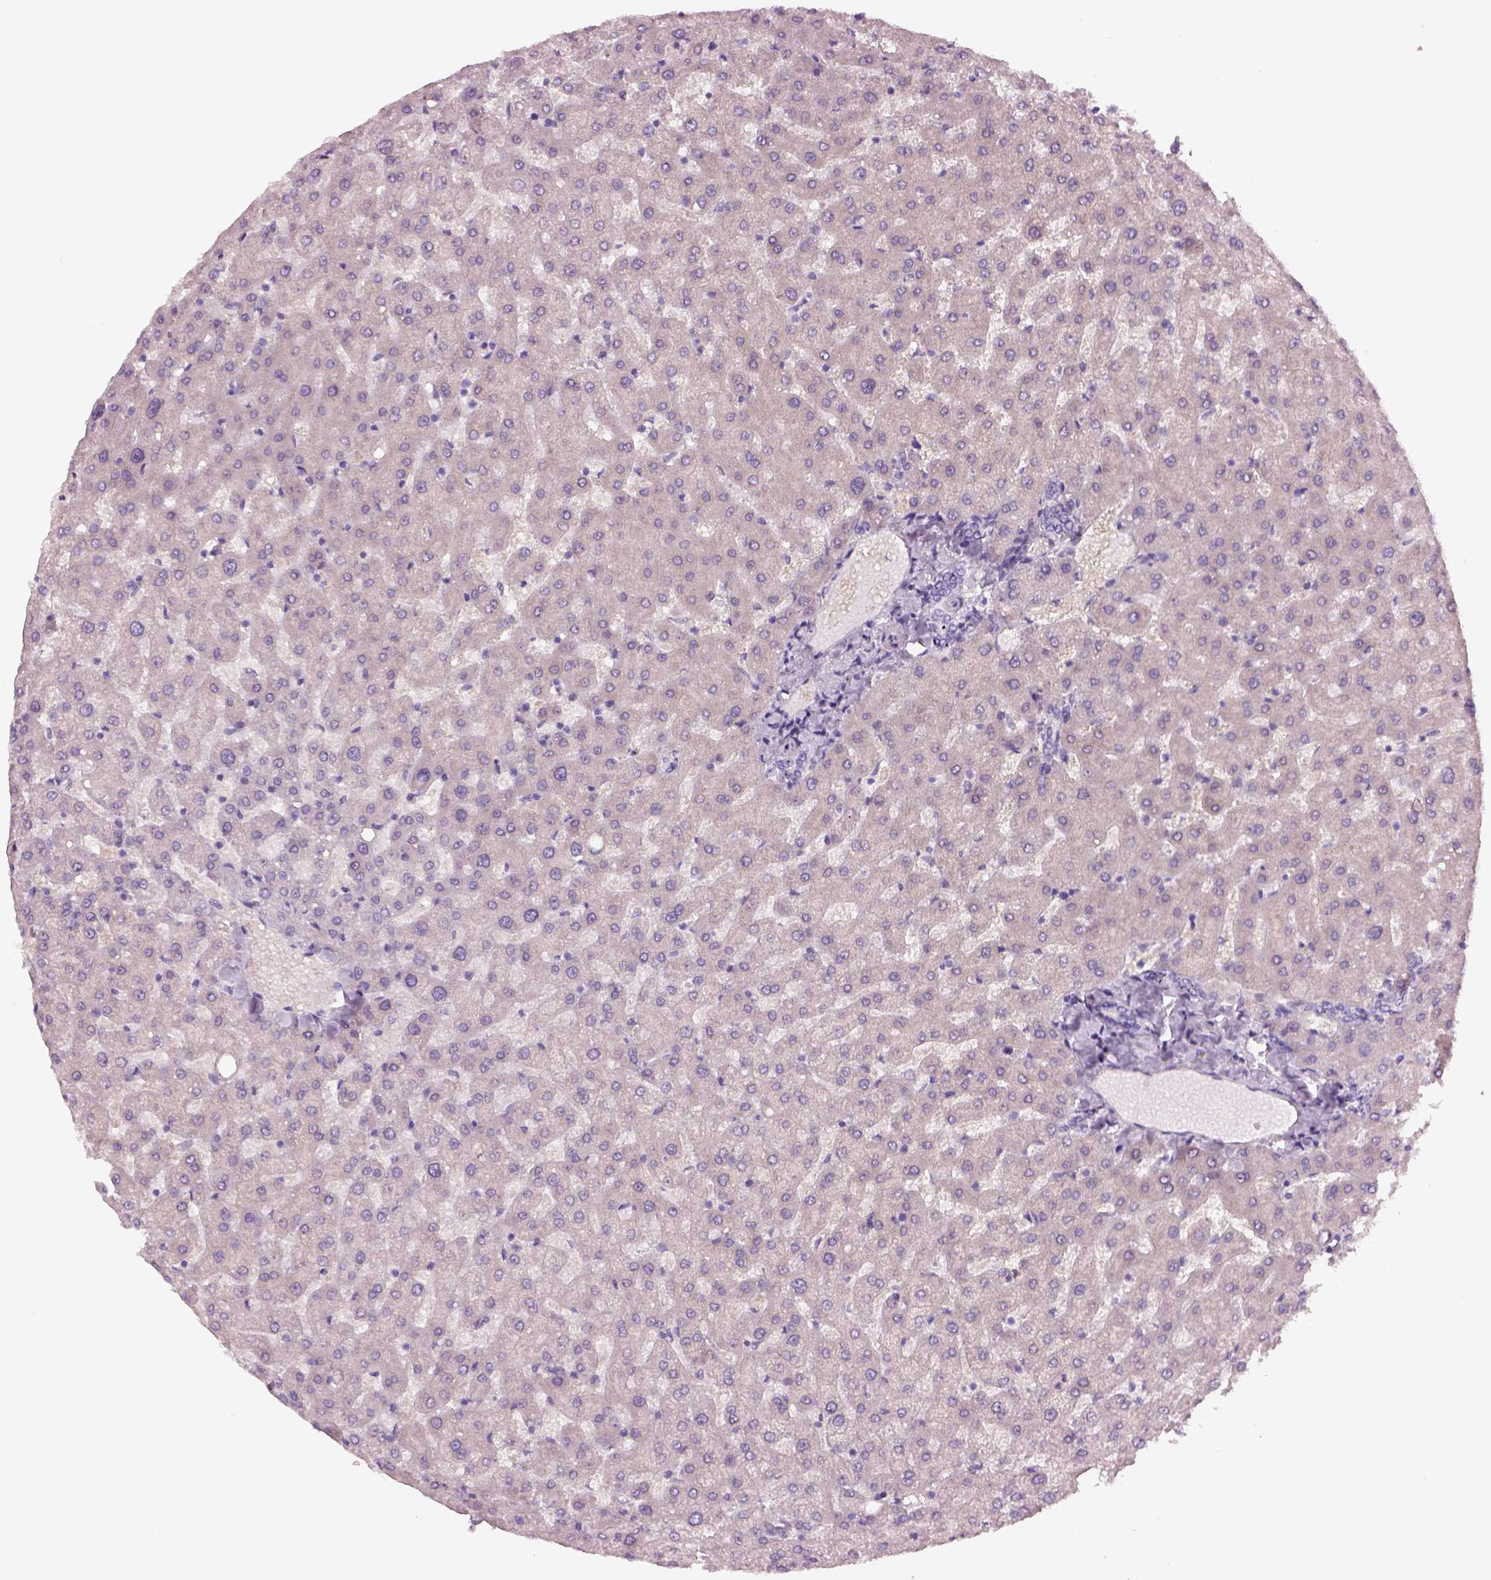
{"staining": {"intensity": "negative", "quantity": "none", "location": "none"}, "tissue": "liver", "cell_type": "Cholangiocytes", "image_type": "normal", "snomed": [{"axis": "morphology", "description": "Normal tissue, NOS"}, {"axis": "topography", "description": "Liver"}], "caption": "The IHC histopathology image has no significant staining in cholangiocytes of liver. (Brightfield microscopy of DAB IHC at high magnification).", "gene": "MDH1B", "patient": {"sex": "female", "age": 50}}